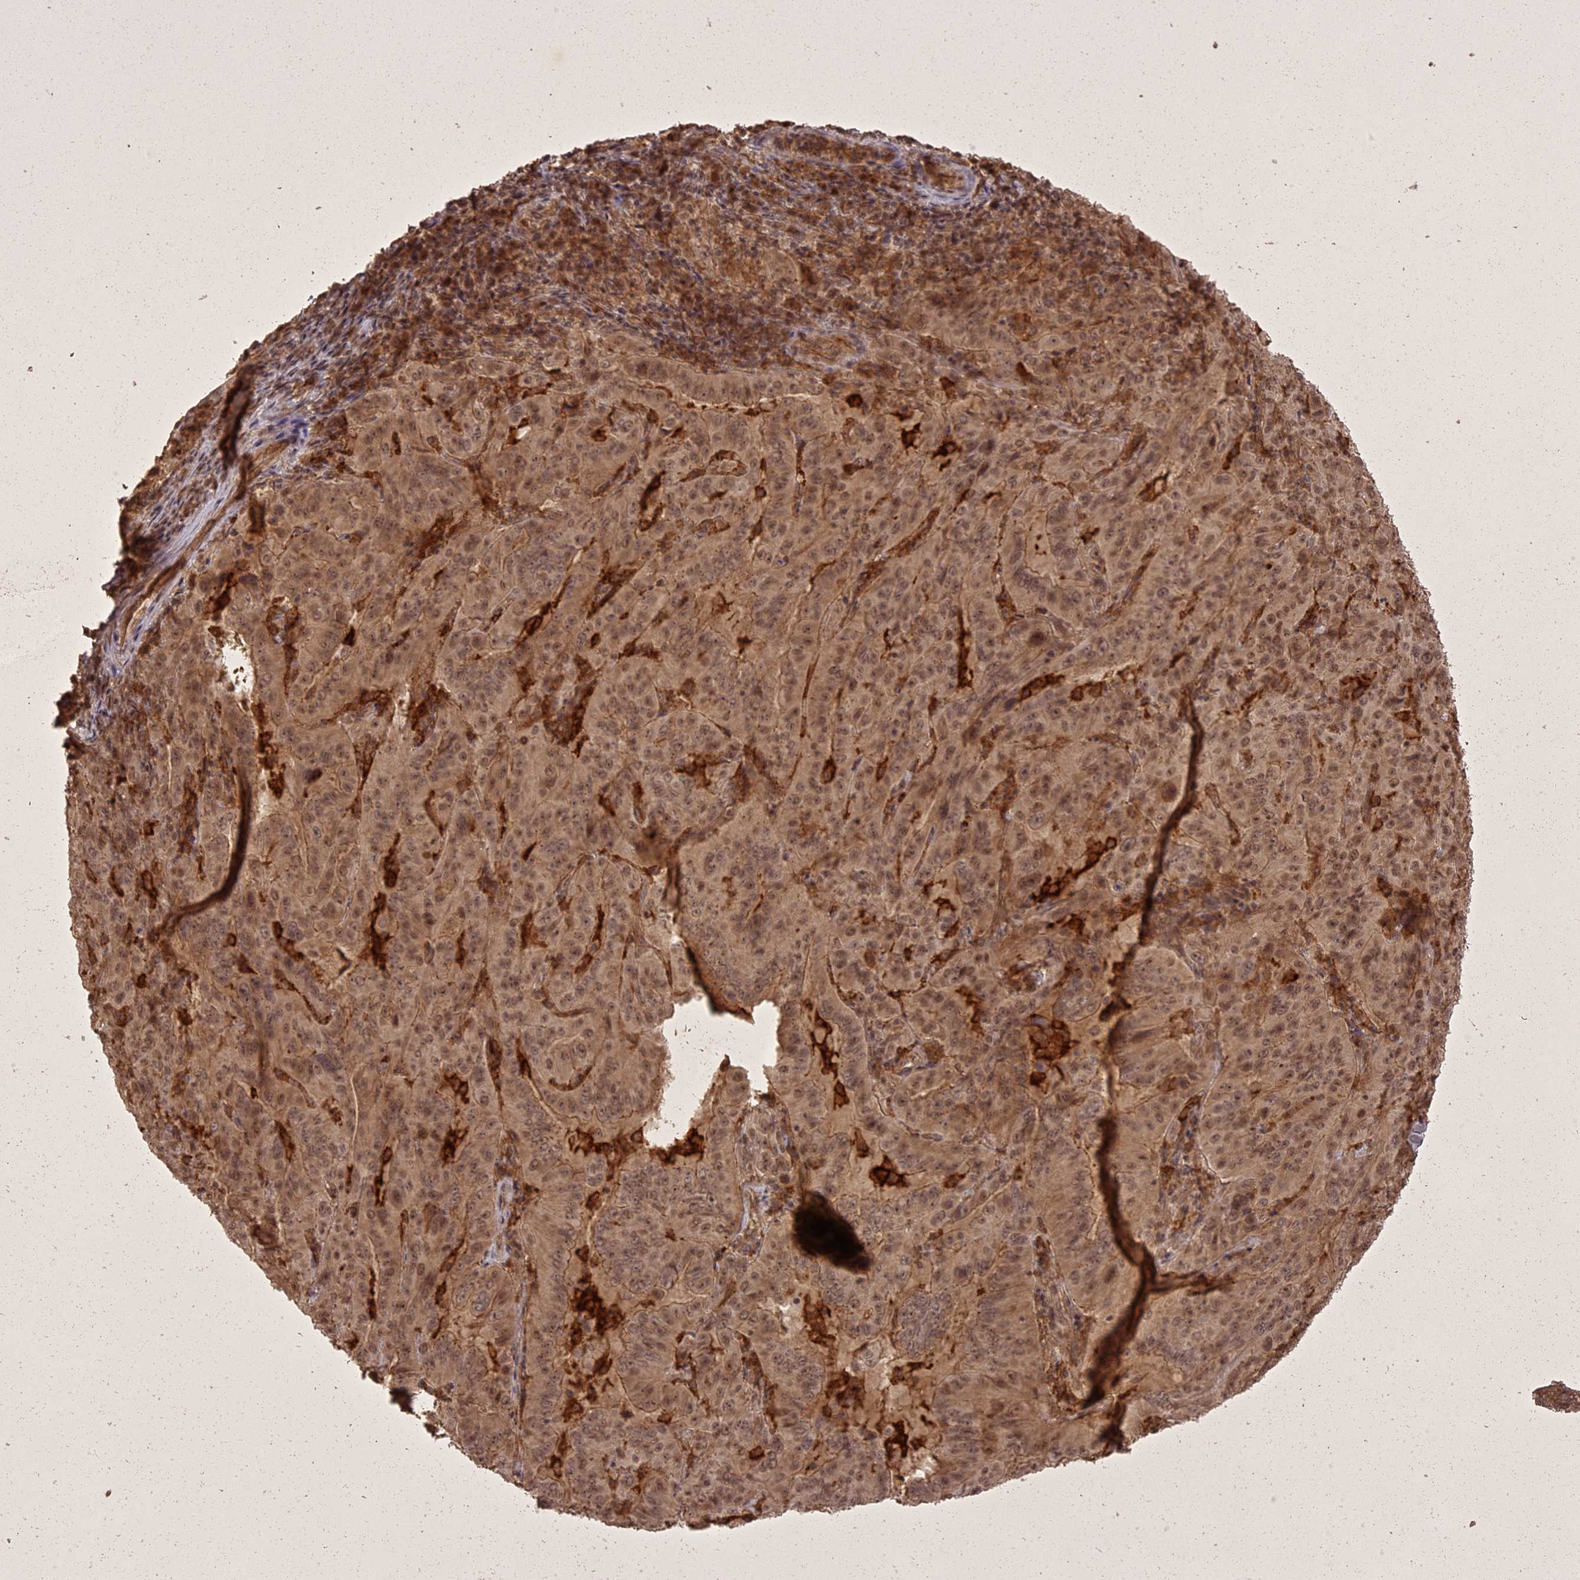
{"staining": {"intensity": "moderate", "quantity": ">75%", "location": "cytoplasmic/membranous,nuclear"}, "tissue": "pancreatic cancer", "cell_type": "Tumor cells", "image_type": "cancer", "snomed": [{"axis": "morphology", "description": "Adenocarcinoma, NOS"}, {"axis": "topography", "description": "Pancreas"}], "caption": "IHC photomicrograph of neoplastic tissue: adenocarcinoma (pancreatic) stained using immunohistochemistry (IHC) reveals medium levels of moderate protein expression localized specifically in the cytoplasmic/membranous and nuclear of tumor cells, appearing as a cytoplasmic/membranous and nuclear brown color.", "gene": "ING5", "patient": {"sex": "male", "age": 63}}